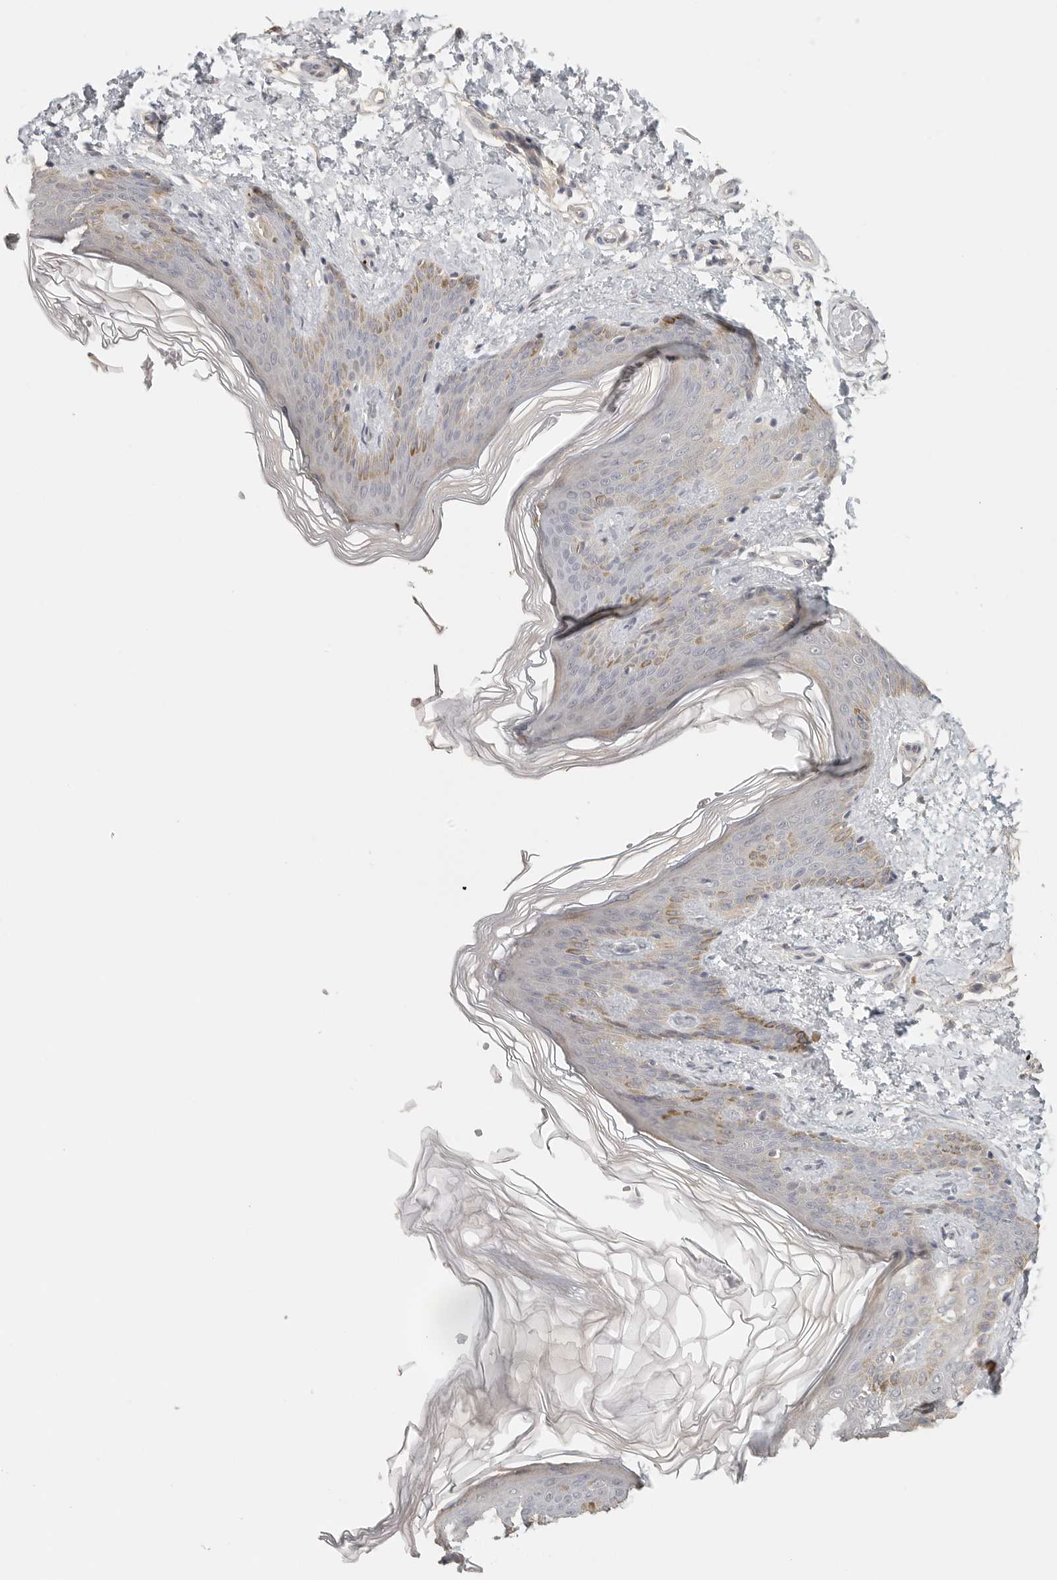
{"staining": {"intensity": "negative", "quantity": "none", "location": "none"}, "tissue": "skin", "cell_type": "Fibroblasts", "image_type": "normal", "snomed": [{"axis": "morphology", "description": "Normal tissue, NOS"}, {"axis": "morphology", "description": "Neoplasm, benign, NOS"}, {"axis": "topography", "description": "Skin"}, {"axis": "topography", "description": "Soft tissue"}], "caption": "Human skin stained for a protein using immunohistochemistry displays no expression in fibroblasts.", "gene": "HDAC6", "patient": {"sex": "male", "age": 26}}